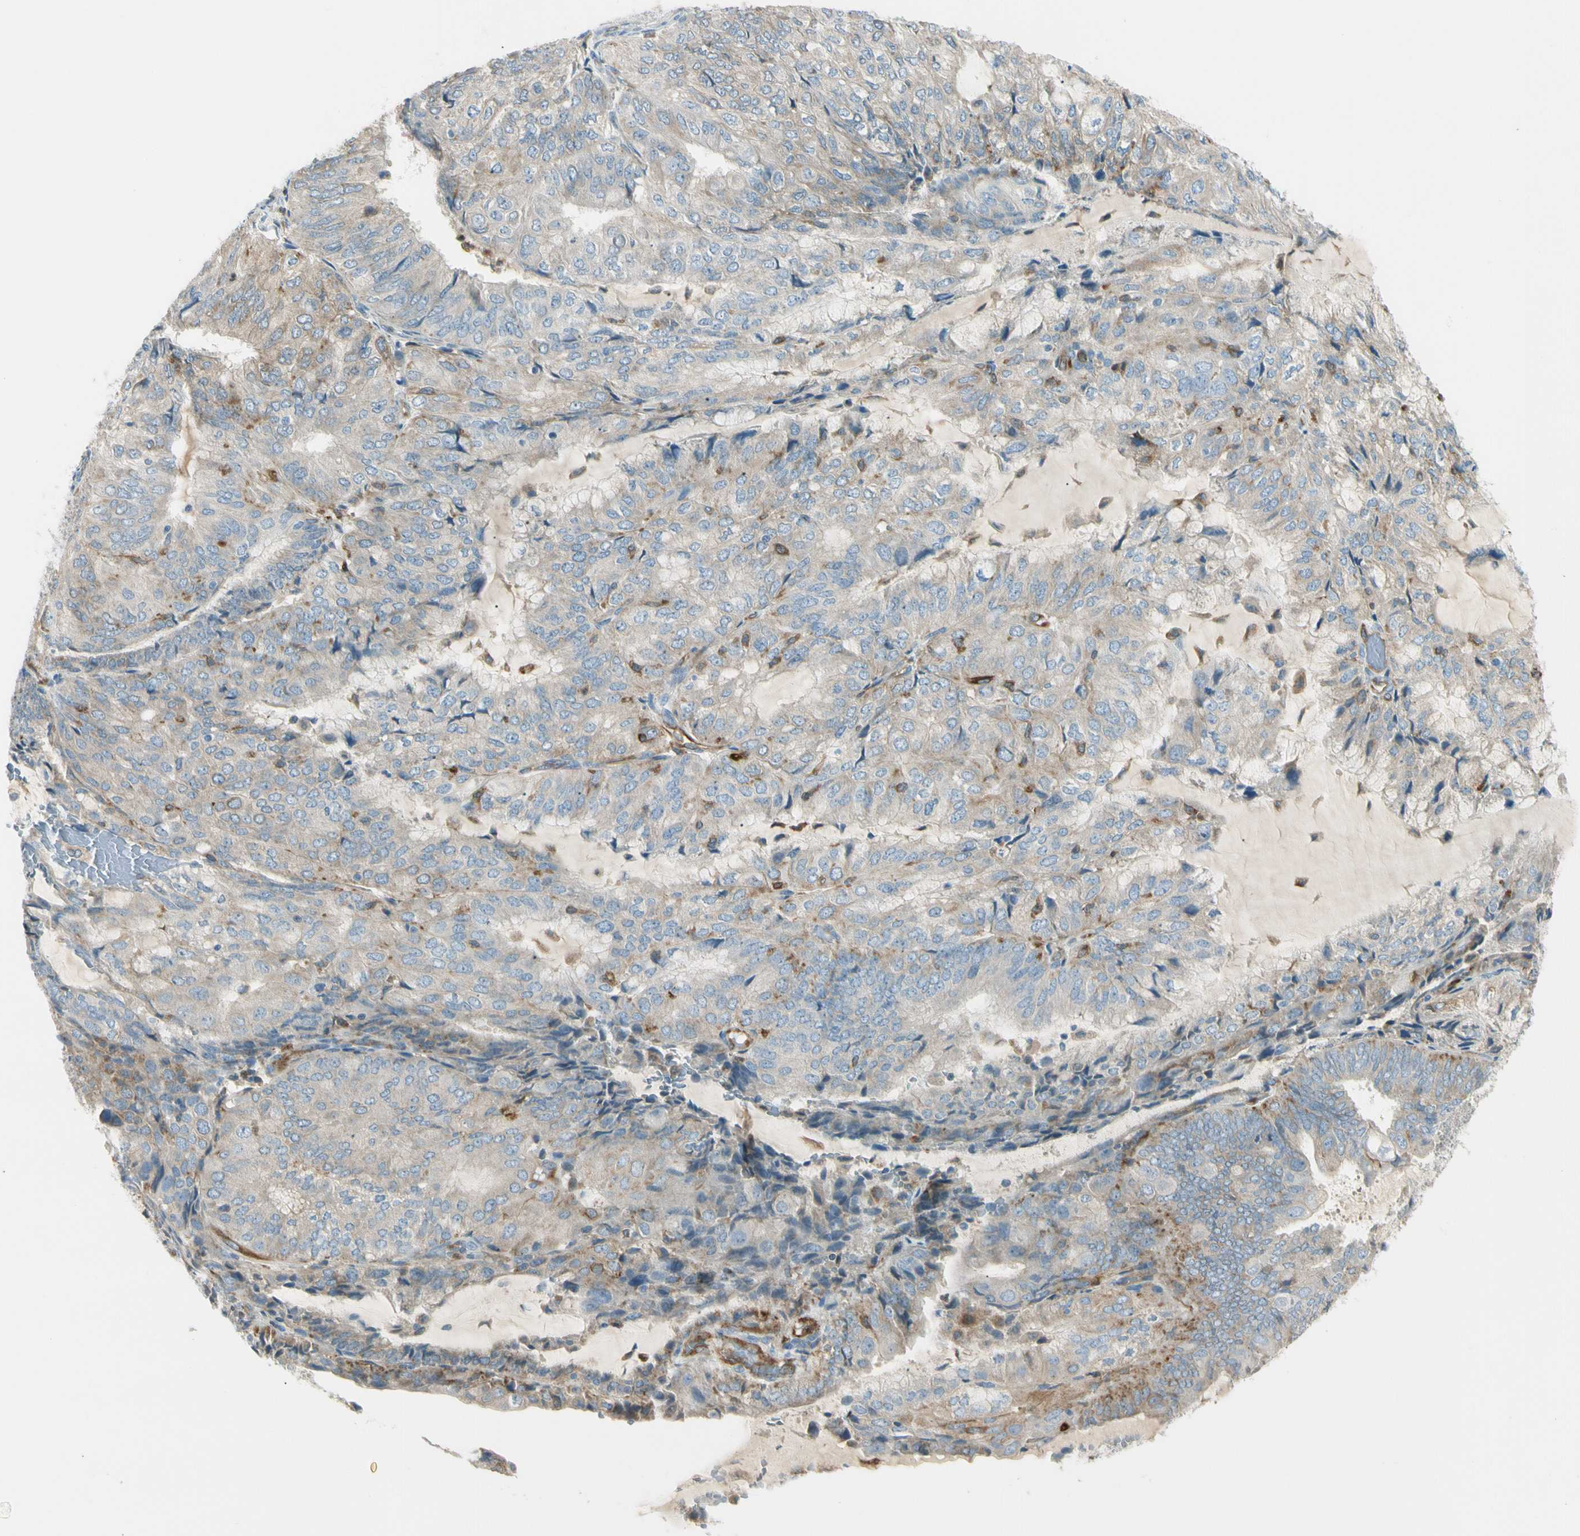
{"staining": {"intensity": "strong", "quantity": "<25%", "location": "cytoplasmic/membranous"}, "tissue": "endometrial cancer", "cell_type": "Tumor cells", "image_type": "cancer", "snomed": [{"axis": "morphology", "description": "Adenocarcinoma, NOS"}, {"axis": "topography", "description": "Endometrium"}], "caption": "This image reveals IHC staining of human endometrial cancer, with medium strong cytoplasmic/membranous staining in about <25% of tumor cells.", "gene": "LPCAT2", "patient": {"sex": "female", "age": 81}}